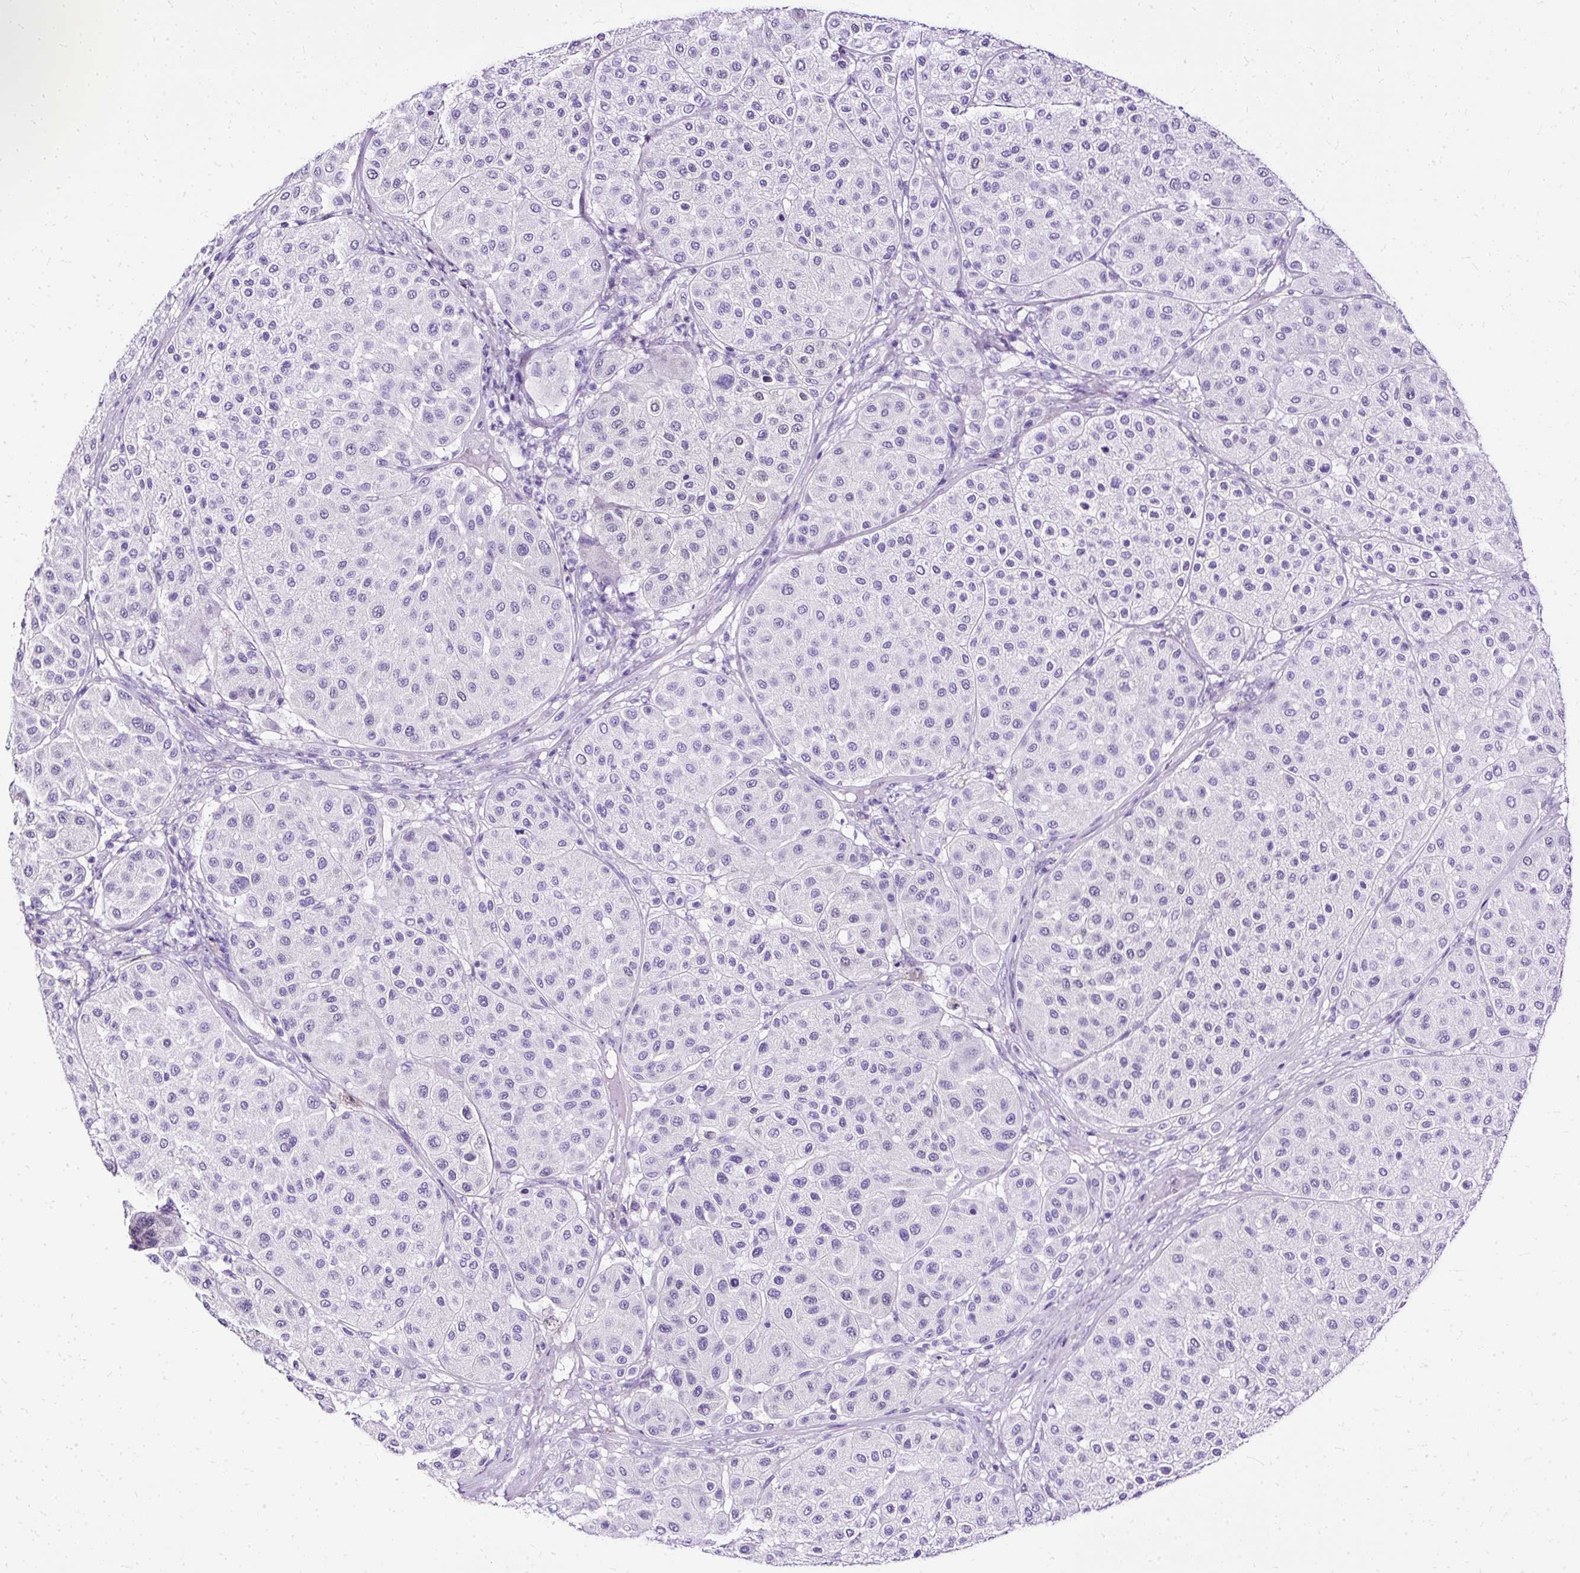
{"staining": {"intensity": "negative", "quantity": "none", "location": "none"}, "tissue": "melanoma", "cell_type": "Tumor cells", "image_type": "cancer", "snomed": [{"axis": "morphology", "description": "Malignant melanoma, Metastatic site"}, {"axis": "topography", "description": "Smooth muscle"}], "caption": "This is a photomicrograph of immunohistochemistry (IHC) staining of malignant melanoma (metastatic site), which shows no staining in tumor cells. (Brightfield microscopy of DAB (3,3'-diaminobenzidine) immunohistochemistry (IHC) at high magnification).", "gene": "SLC8A2", "patient": {"sex": "male", "age": 41}}